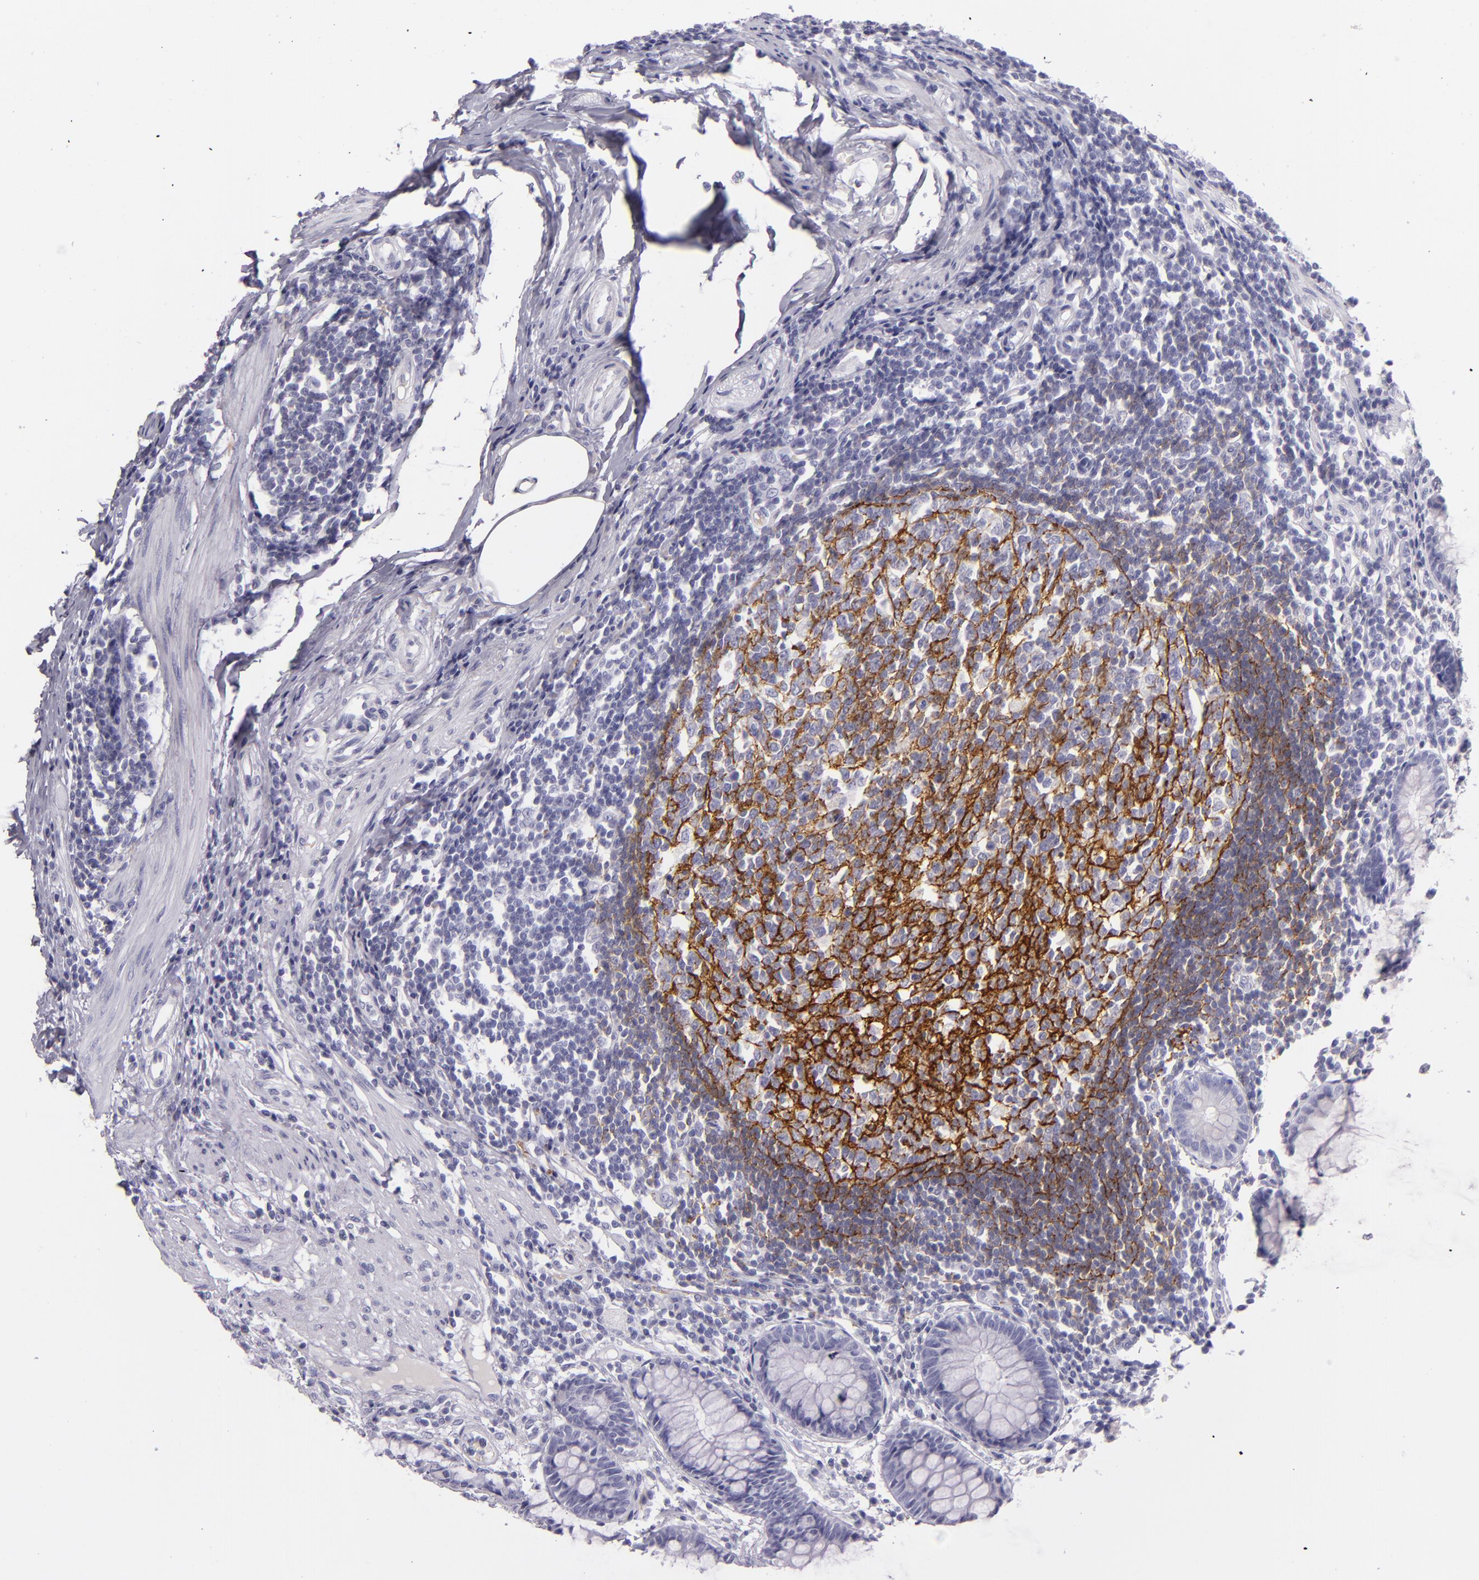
{"staining": {"intensity": "negative", "quantity": "none", "location": "none"}, "tissue": "rectum", "cell_type": "Glandular cells", "image_type": "normal", "snomed": [{"axis": "morphology", "description": "Normal tissue, NOS"}, {"axis": "topography", "description": "Rectum"}], "caption": "The immunohistochemistry micrograph has no significant expression in glandular cells of rectum. (Brightfield microscopy of DAB (3,3'-diaminobenzidine) immunohistochemistry (IHC) at high magnification).", "gene": "CR2", "patient": {"sex": "female", "age": 66}}